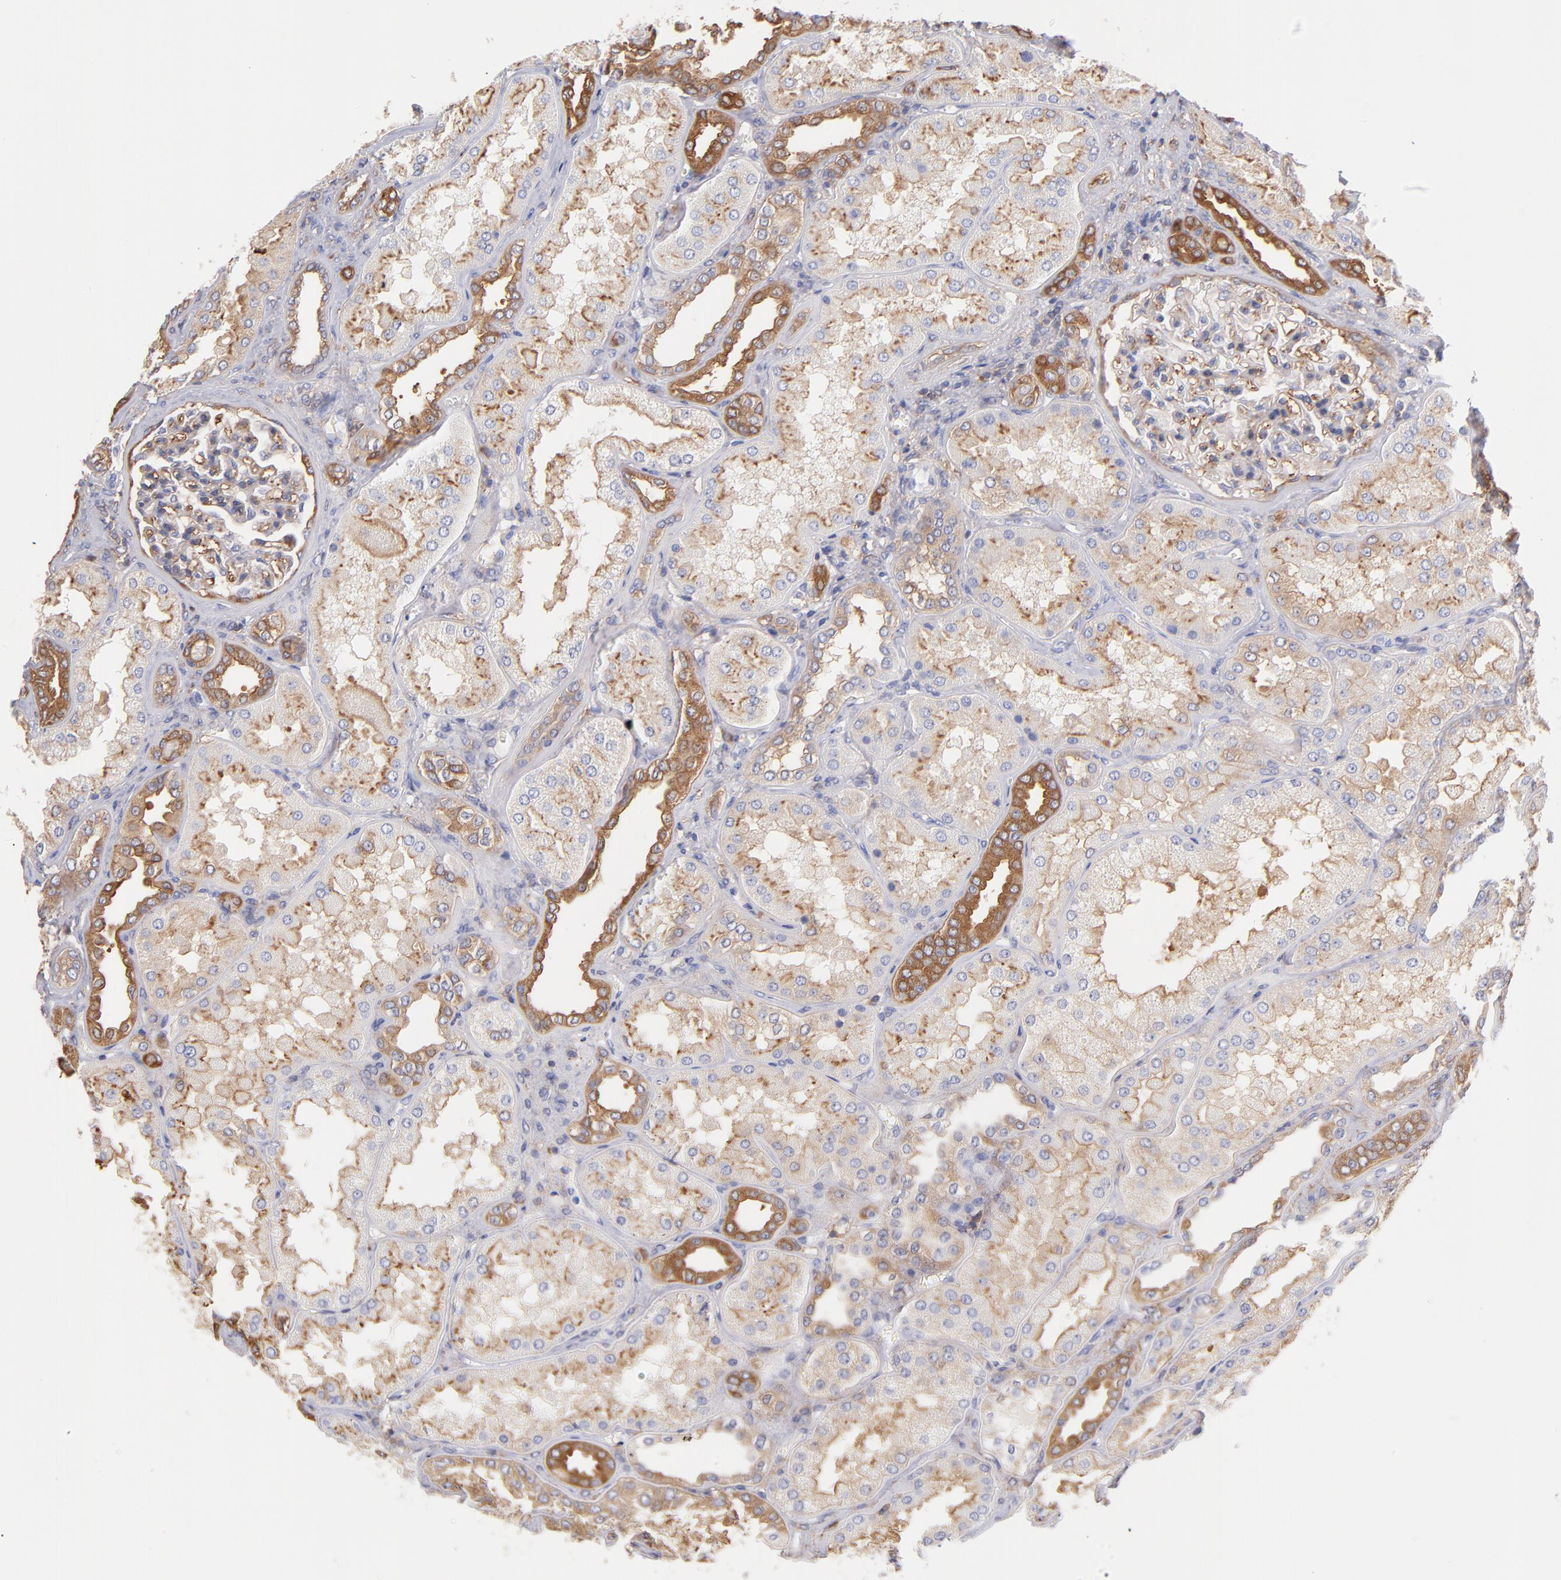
{"staining": {"intensity": "weak", "quantity": ">75%", "location": "cytoplasmic/membranous"}, "tissue": "kidney", "cell_type": "Cells in glomeruli", "image_type": "normal", "snomed": [{"axis": "morphology", "description": "Normal tissue, NOS"}, {"axis": "topography", "description": "Kidney"}], "caption": "Kidney stained with a brown dye reveals weak cytoplasmic/membranous positive expression in about >75% of cells in glomeruli.", "gene": "PRKCA", "patient": {"sex": "female", "age": 56}}